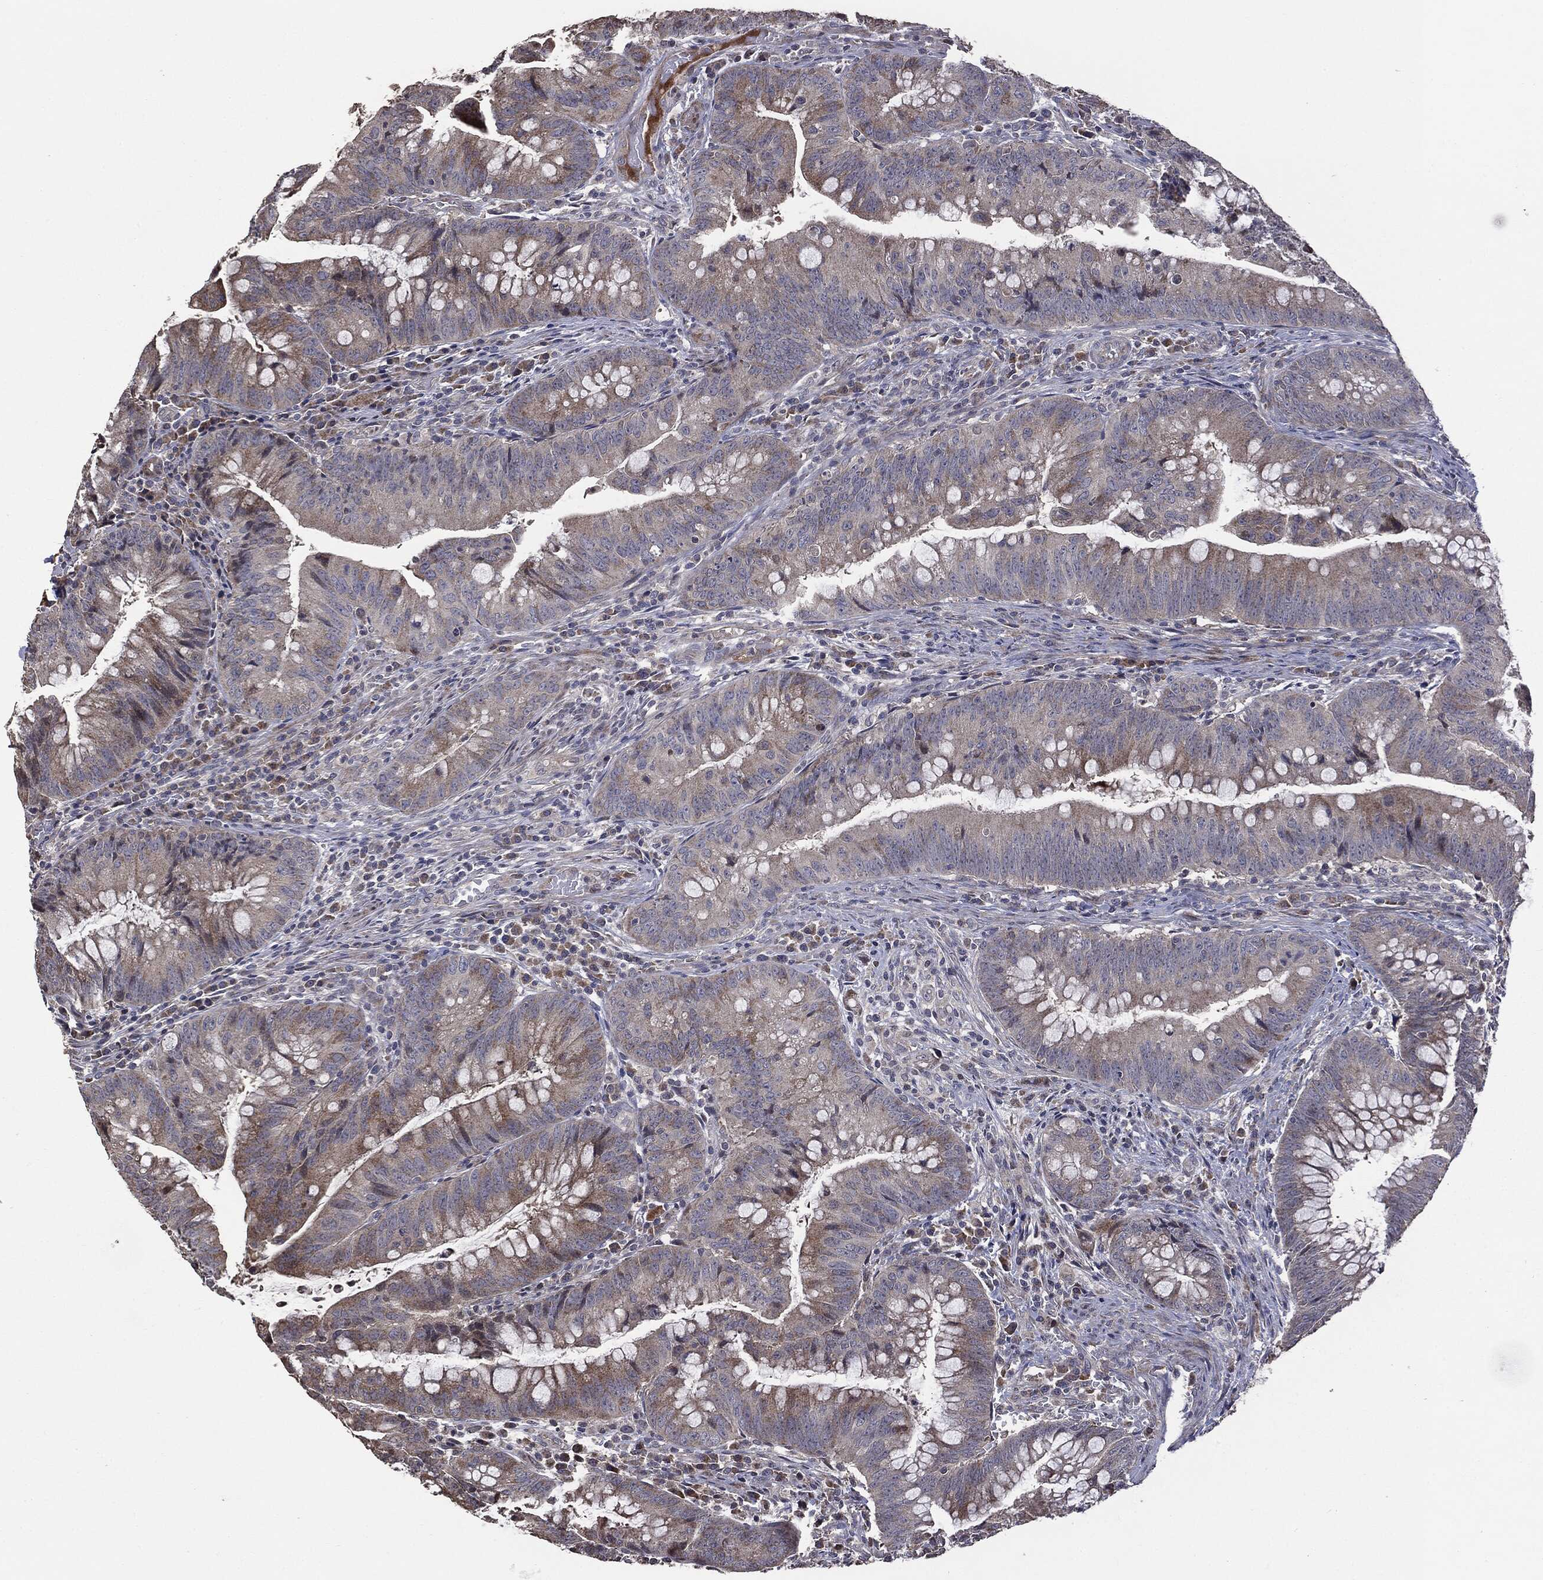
{"staining": {"intensity": "moderate", "quantity": "25%-75%", "location": "cytoplasmic/membranous"}, "tissue": "colorectal cancer", "cell_type": "Tumor cells", "image_type": "cancer", "snomed": [{"axis": "morphology", "description": "Adenocarcinoma, NOS"}, {"axis": "topography", "description": "Colon"}], "caption": "A photomicrograph showing moderate cytoplasmic/membranous staining in approximately 25%-75% of tumor cells in adenocarcinoma (colorectal), as visualized by brown immunohistochemical staining.", "gene": "MTOR", "patient": {"sex": "male", "age": 62}}